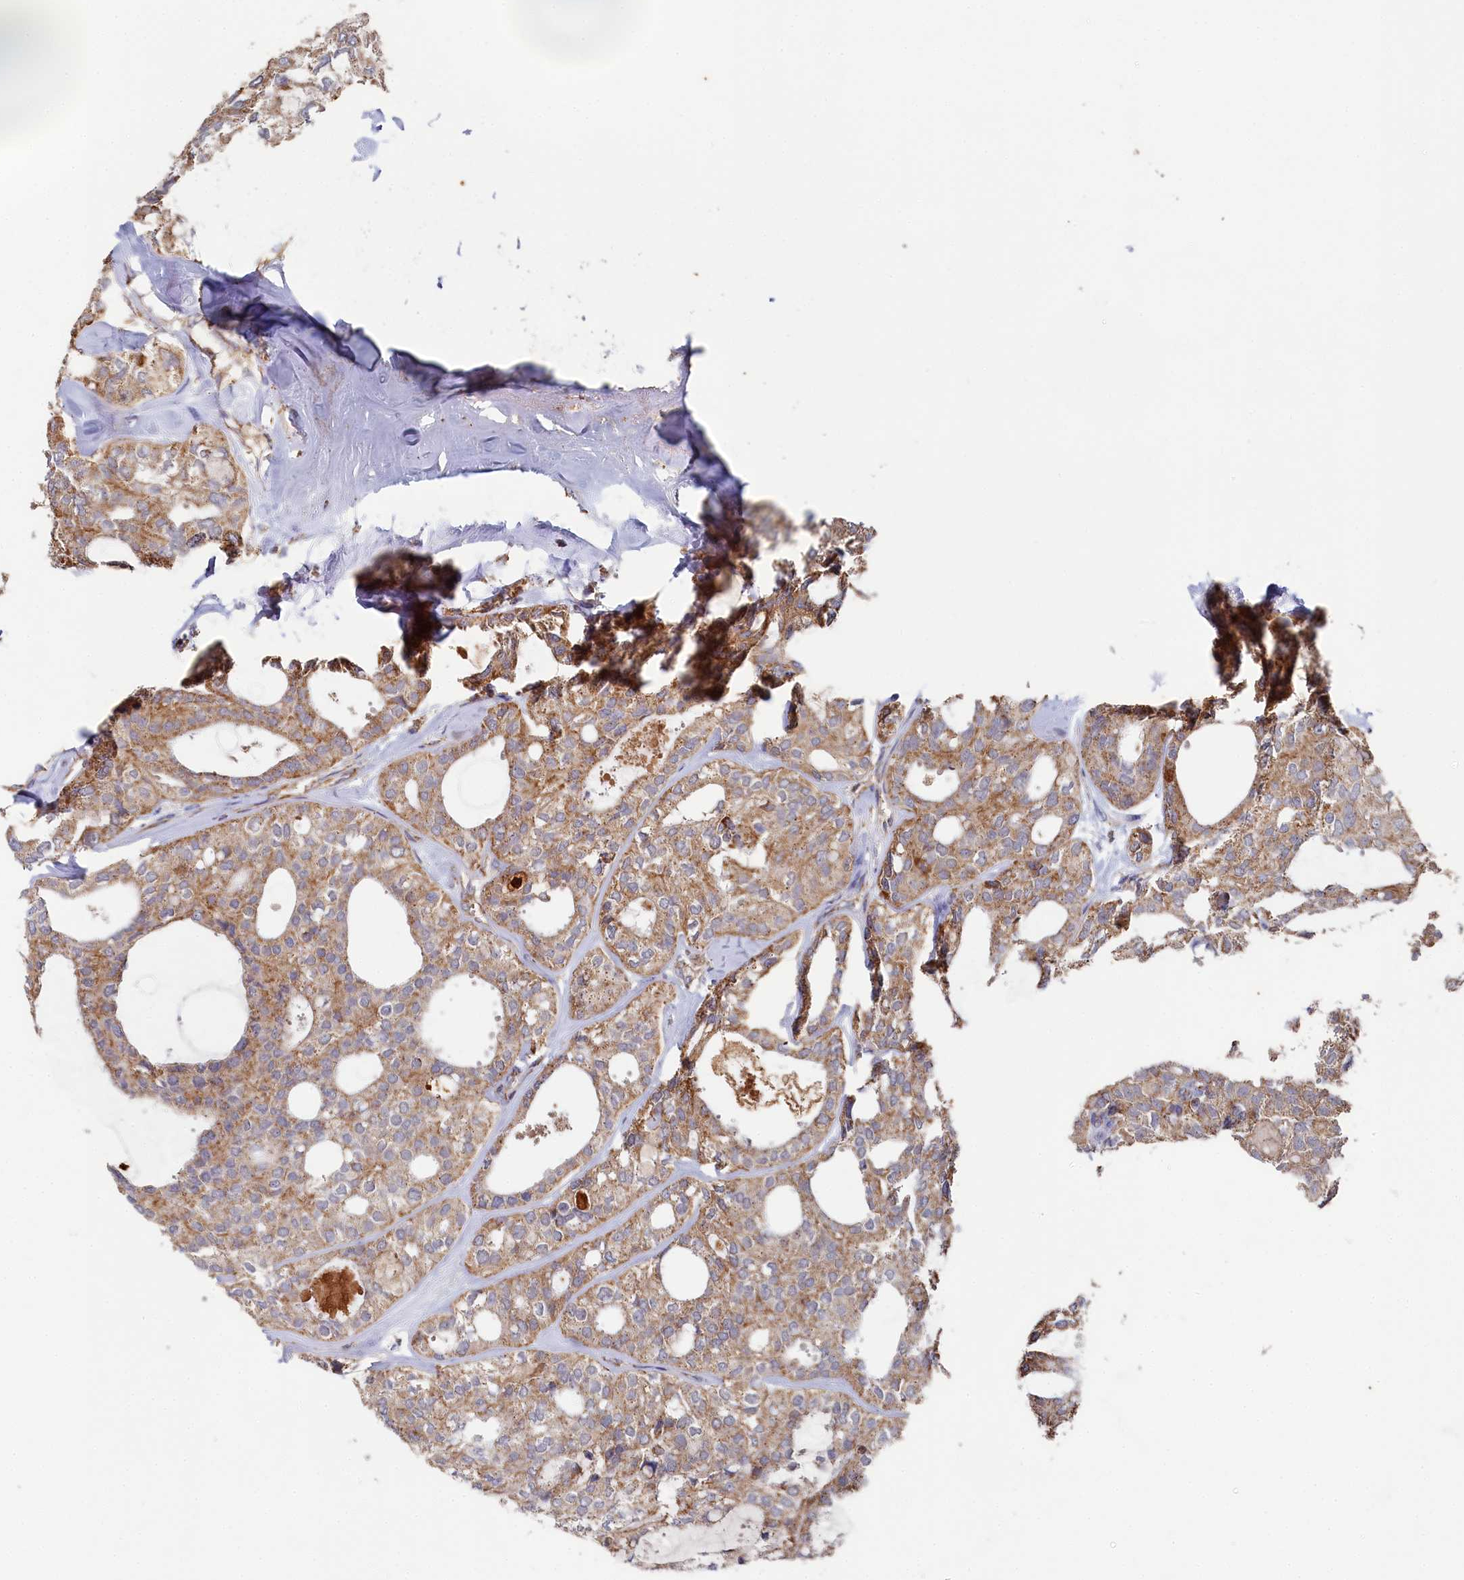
{"staining": {"intensity": "moderate", "quantity": ">75%", "location": "cytoplasmic/membranous"}, "tissue": "thyroid cancer", "cell_type": "Tumor cells", "image_type": "cancer", "snomed": [{"axis": "morphology", "description": "Follicular adenoma carcinoma, NOS"}, {"axis": "topography", "description": "Thyroid gland"}], "caption": "Approximately >75% of tumor cells in thyroid cancer (follicular adenoma carcinoma) display moderate cytoplasmic/membranous protein staining as visualized by brown immunohistochemical staining.", "gene": "HAUS2", "patient": {"sex": "male", "age": 75}}